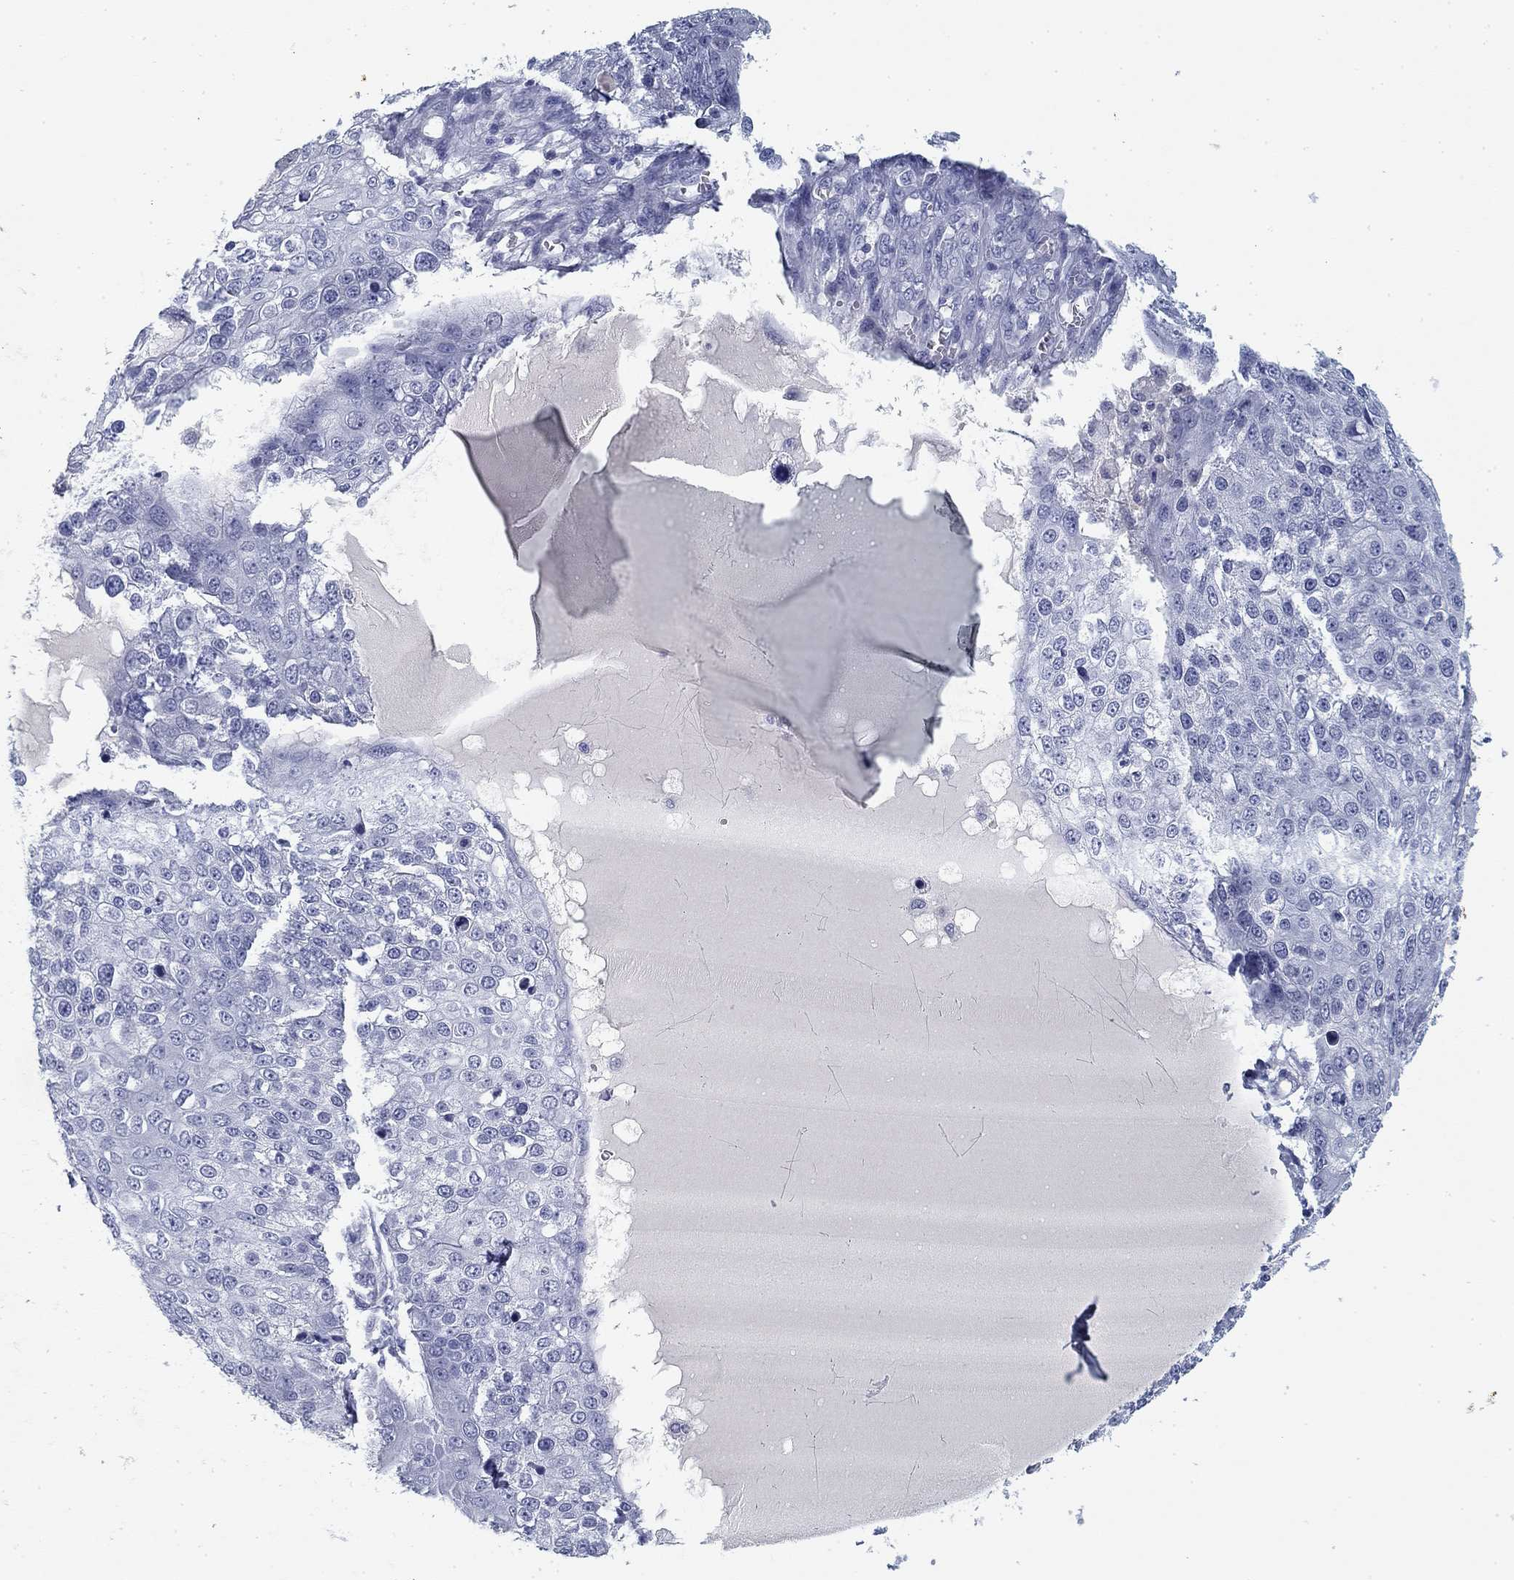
{"staining": {"intensity": "negative", "quantity": "none", "location": "none"}, "tissue": "skin cancer", "cell_type": "Tumor cells", "image_type": "cancer", "snomed": [{"axis": "morphology", "description": "Squamous cell carcinoma, NOS"}, {"axis": "topography", "description": "Skin"}], "caption": "Immunohistochemical staining of human skin cancer (squamous cell carcinoma) shows no significant positivity in tumor cells.", "gene": "CD79B", "patient": {"sex": "male", "age": 71}}